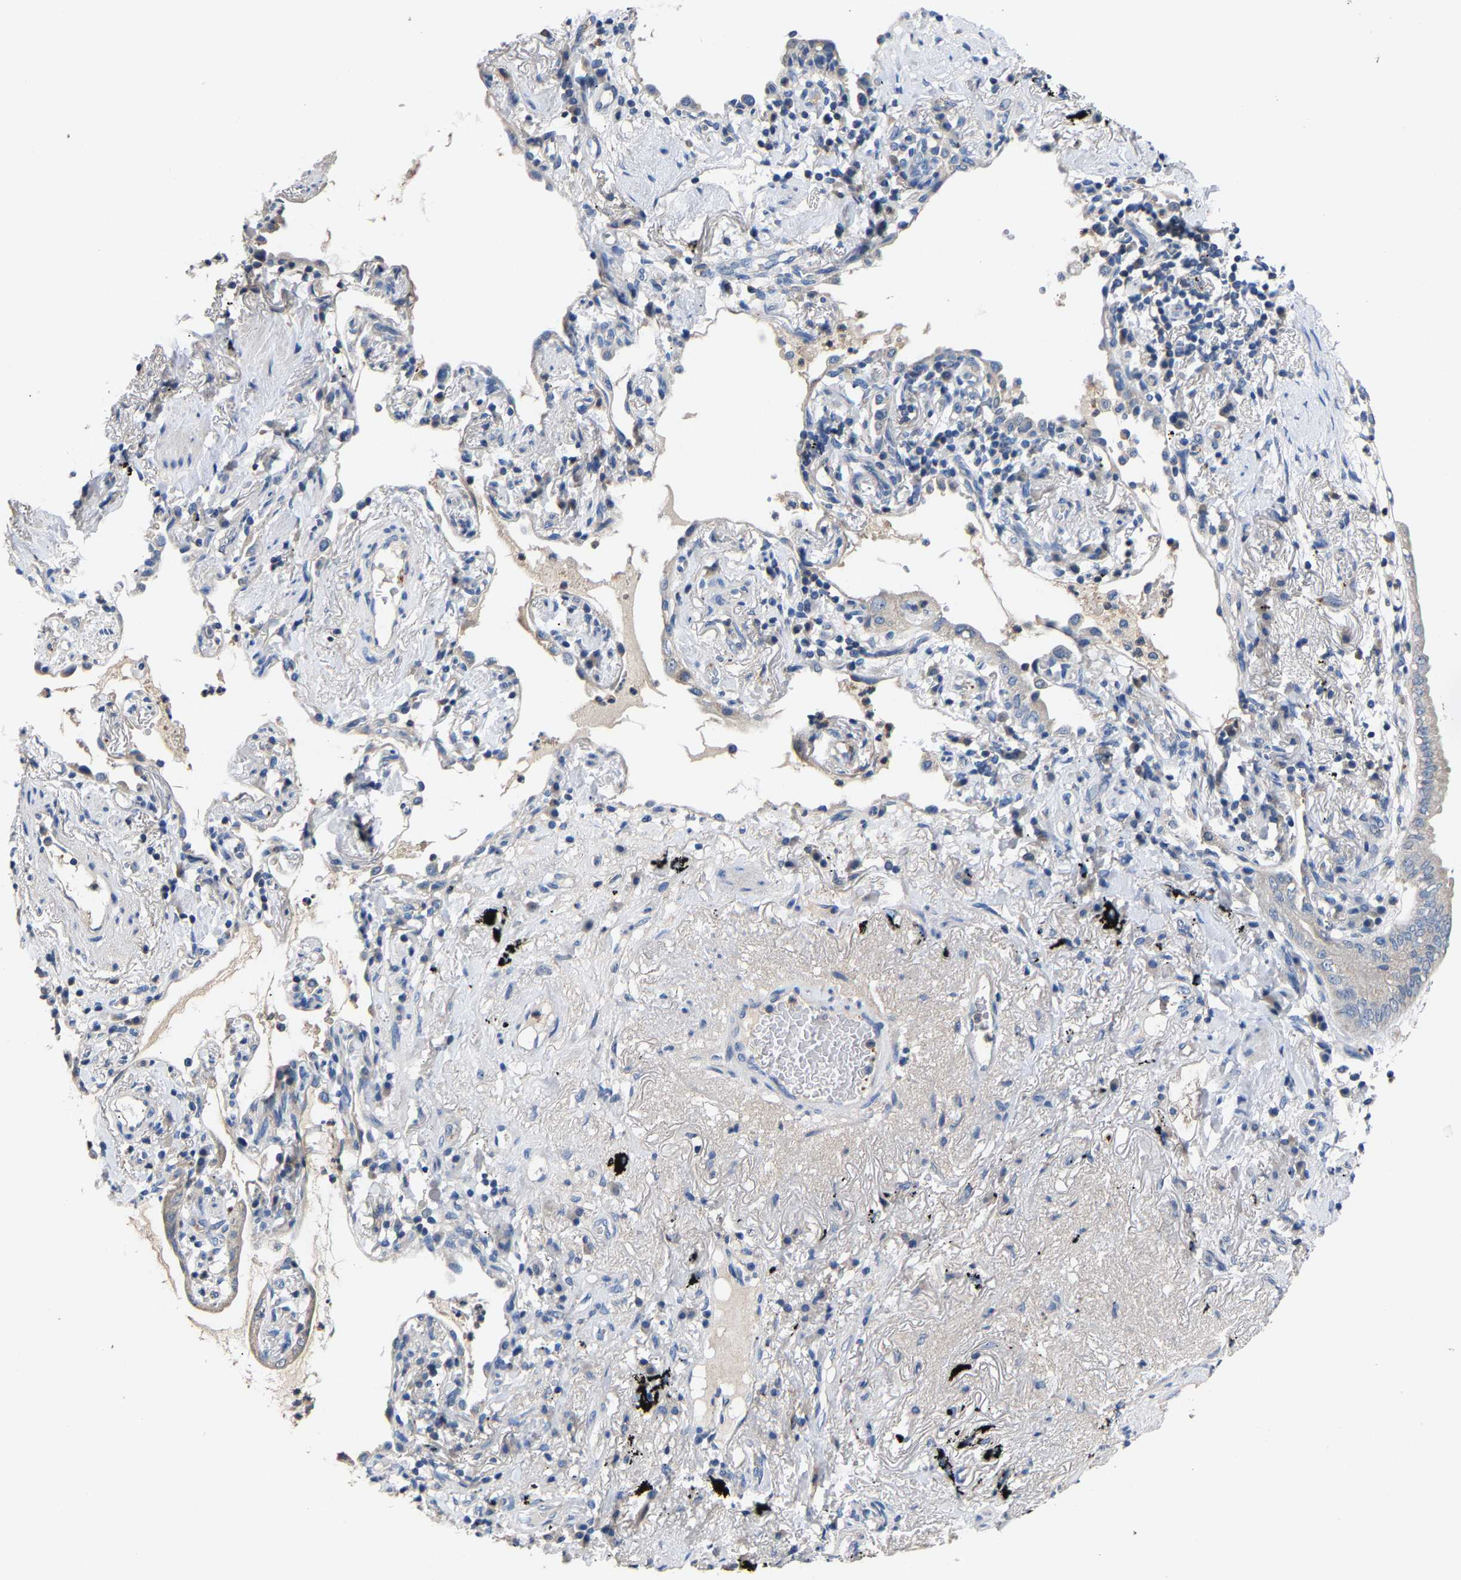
{"staining": {"intensity": "weak", "quantity": "<25%", "location": "cytoplasmic/membranous"}, "tissue": "lung cancer", "cell_type": "Tumor cells", "image_type": "cancer", "snomed": [{"axis": "morphology", "description": "Normal tissue, NOS"}, {"axis": "morphology", "description": "Adenocarcinoma, NOS"}, {"axis": "topography", "description": "Bronchus"}, {"axis": "topography", "description": "Lung"}], "caption": "Protein analysis of lung adenocarcinoma demonstrates no significant expression in tumor cells.", "gene": "CCDC171", "patient": {"sex": "female", "age": 70}}